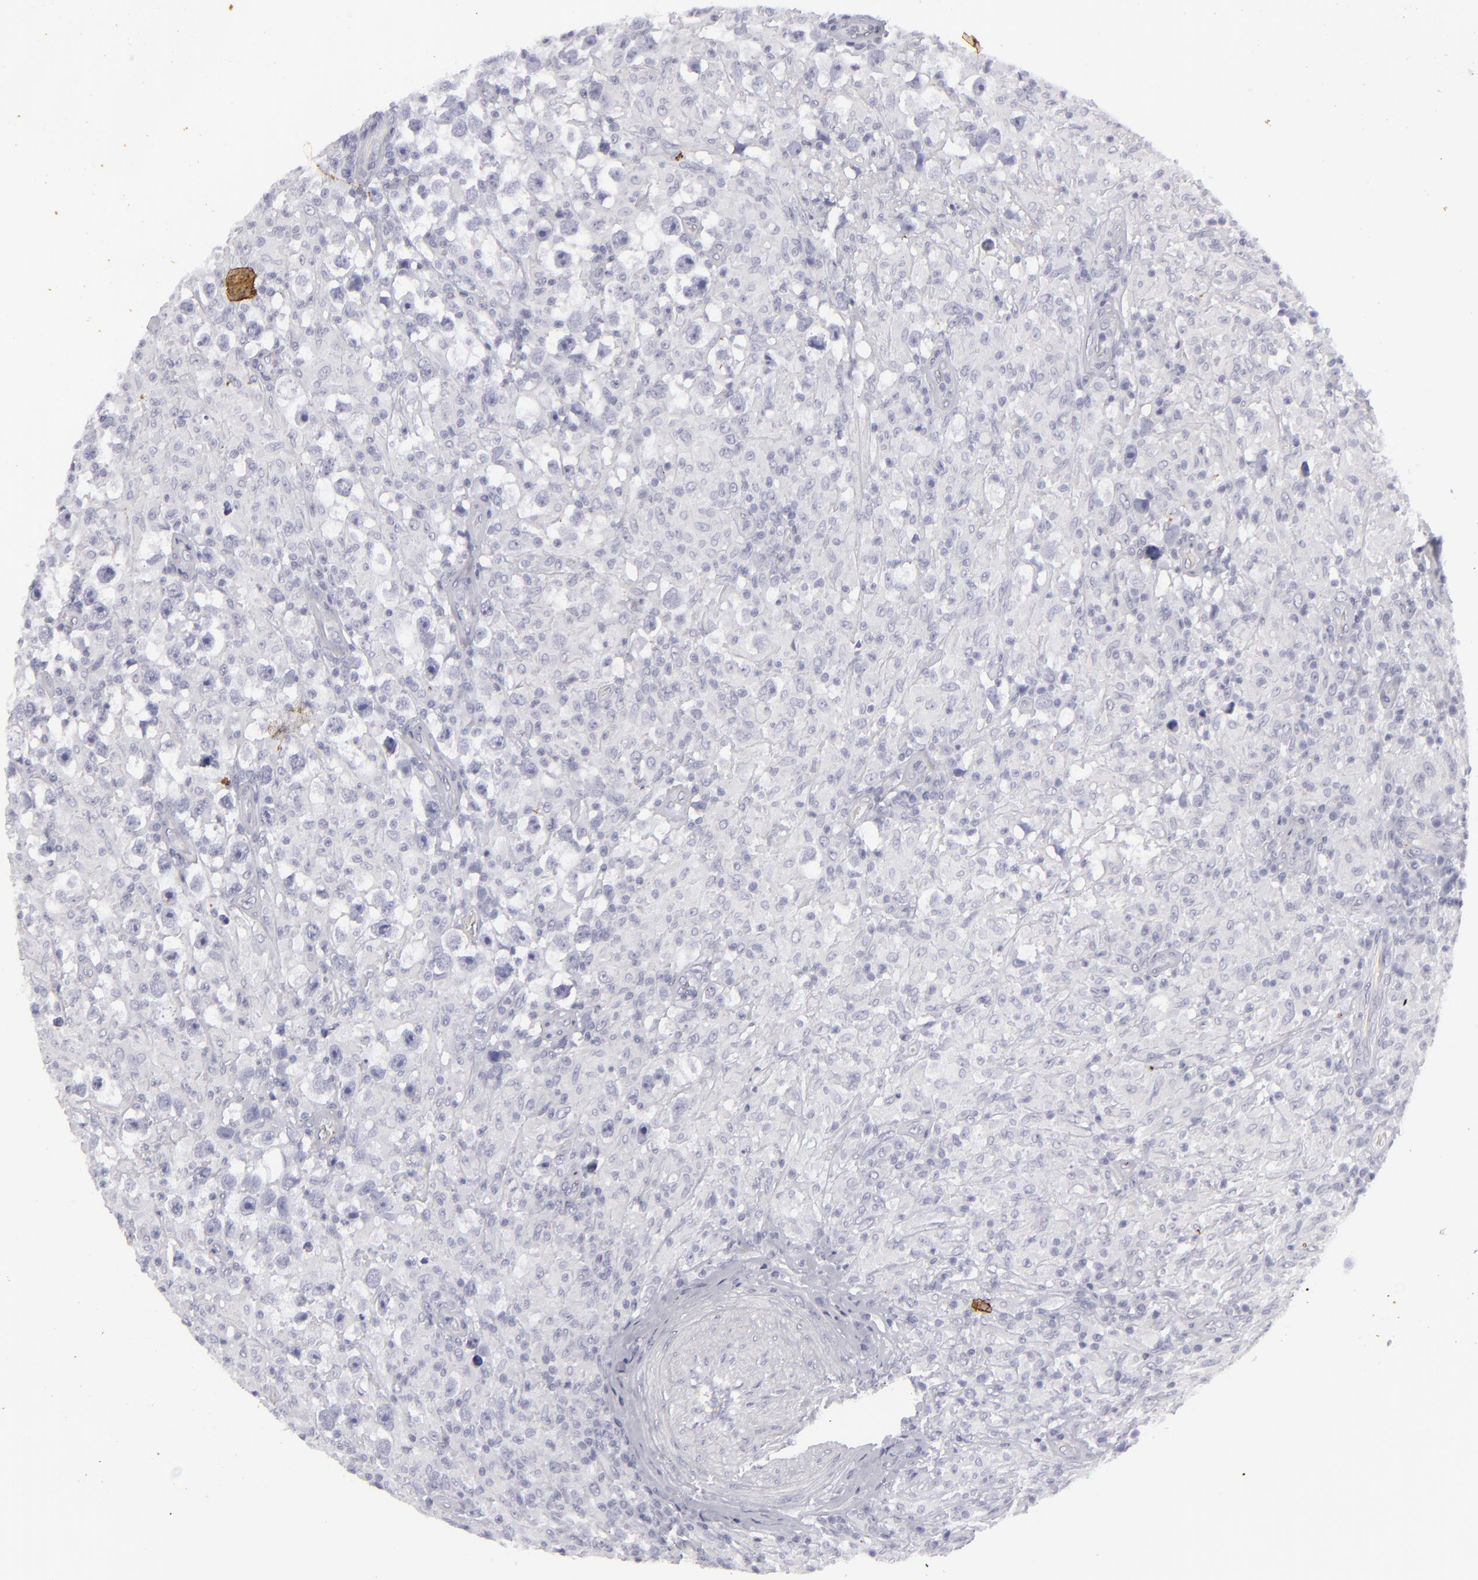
{"staining": {"intensity": "negative", "quantity": "none", "location": "none"}, "tissue": "testis cancer", "cell_type": "Tumor cells", "image_type": "cancer", "snomed": [{"axis": "morphology", "description": "Seminoma, NOS"}, {"axis": "topography", "description": "Testis"}], "caption": "High power microscopy histopathology image of an immunohistochemistry (IHC) micrograph of seminoma (testis), revealing no significant positivity in tumor cells.", "gene": "KRT1", "patient": {"sex": "male", "age": 34}}